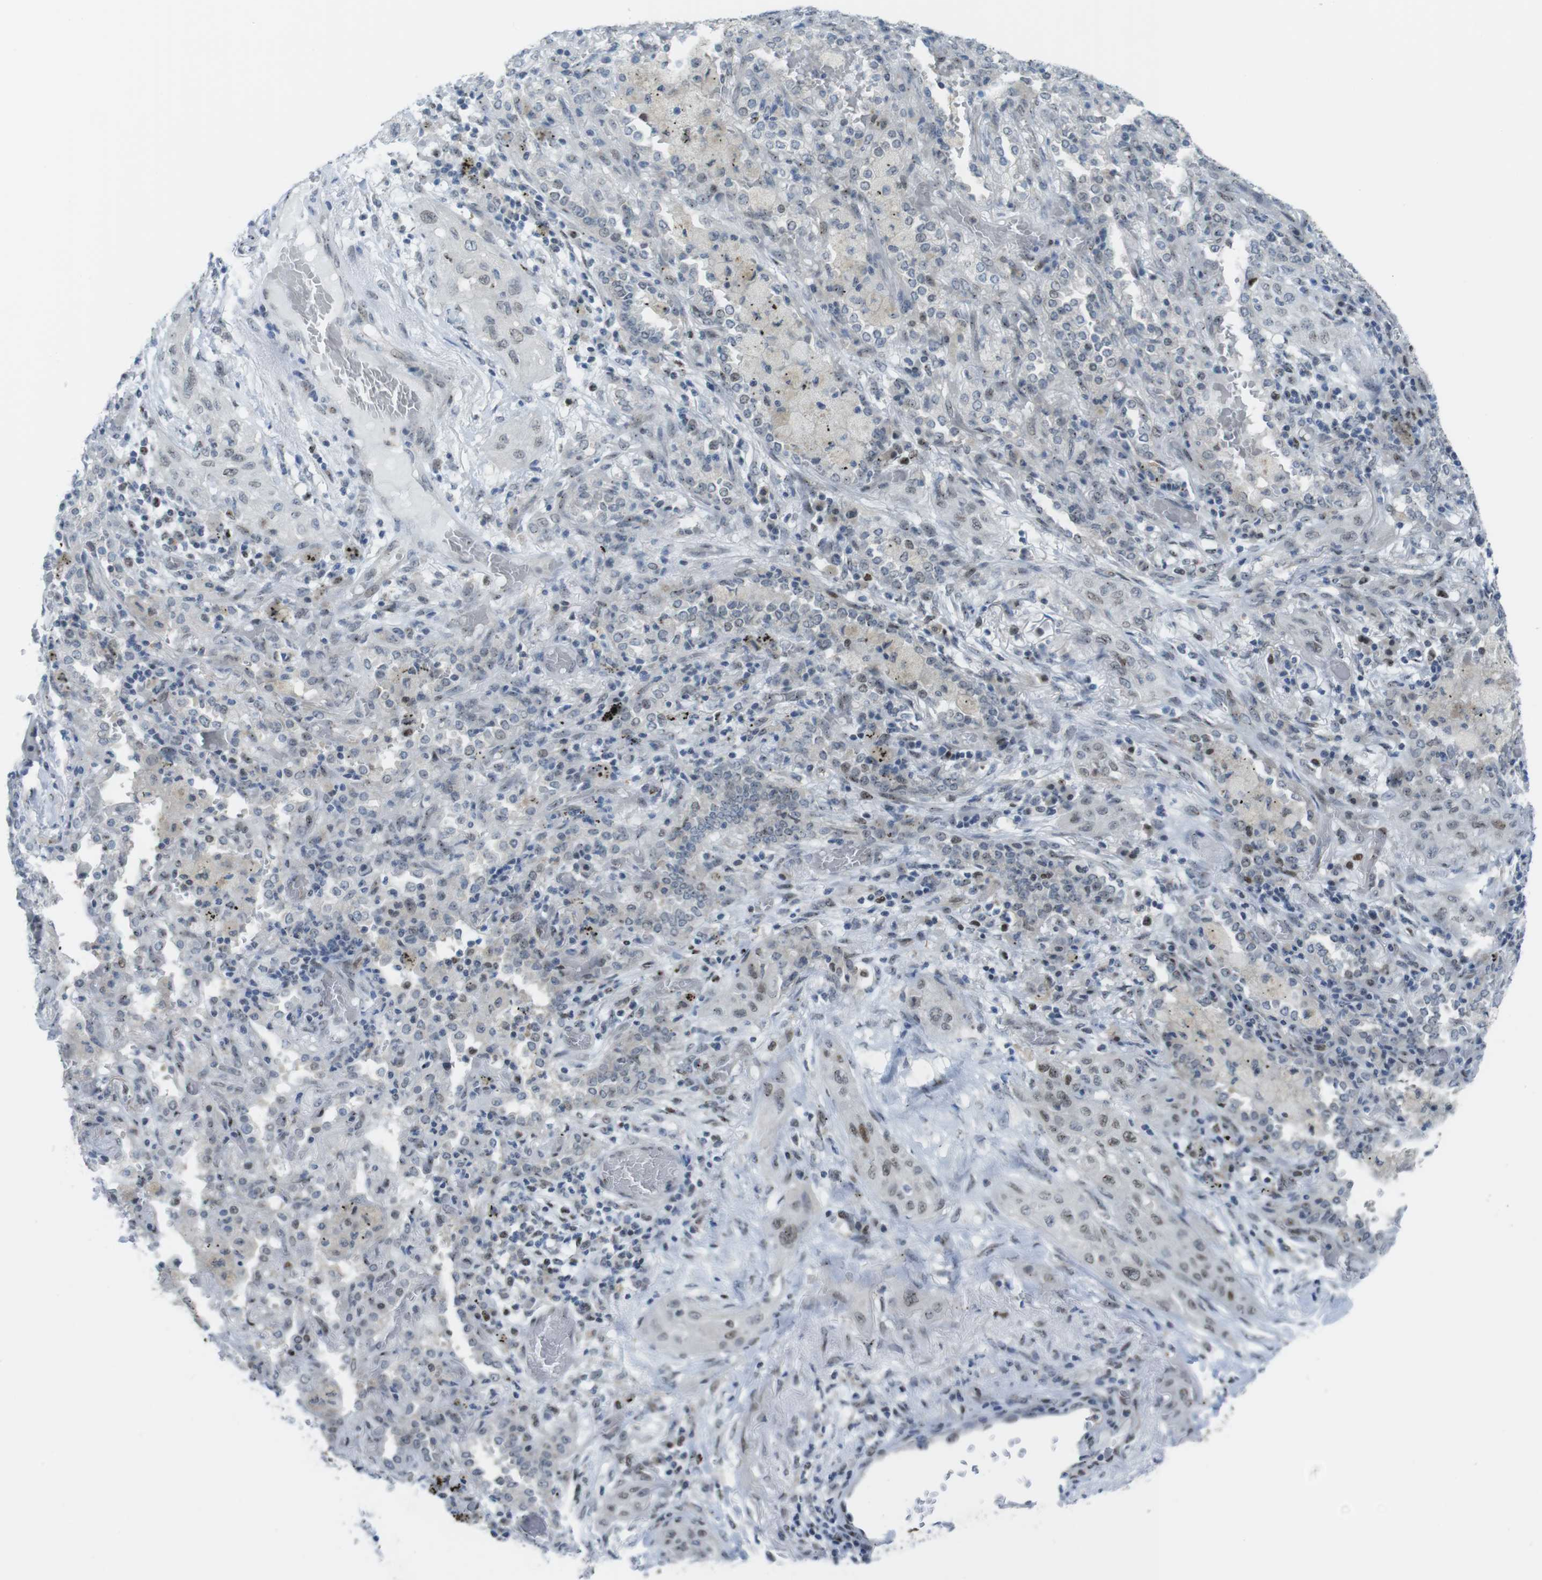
{"staining": {"intensity": "weak", "quantity": "25%-75%", "location": "nuclear"}, "tissue": "lung cancer", "cell_type": "Tumor cells", "image_type": "cancer", "snomed": [{"axis": "morphology", "description": "Squamous cell carcinoma, NOS"}, {"axis": "topography", "description": "Lung"}], "caption": "A low amount of weak nuclear positivity is seen in approximately 25%-75% of tumor cells in lung cancer tissue.", "gene": "UBB", "patient": {"sex": "female", "age": 47}}